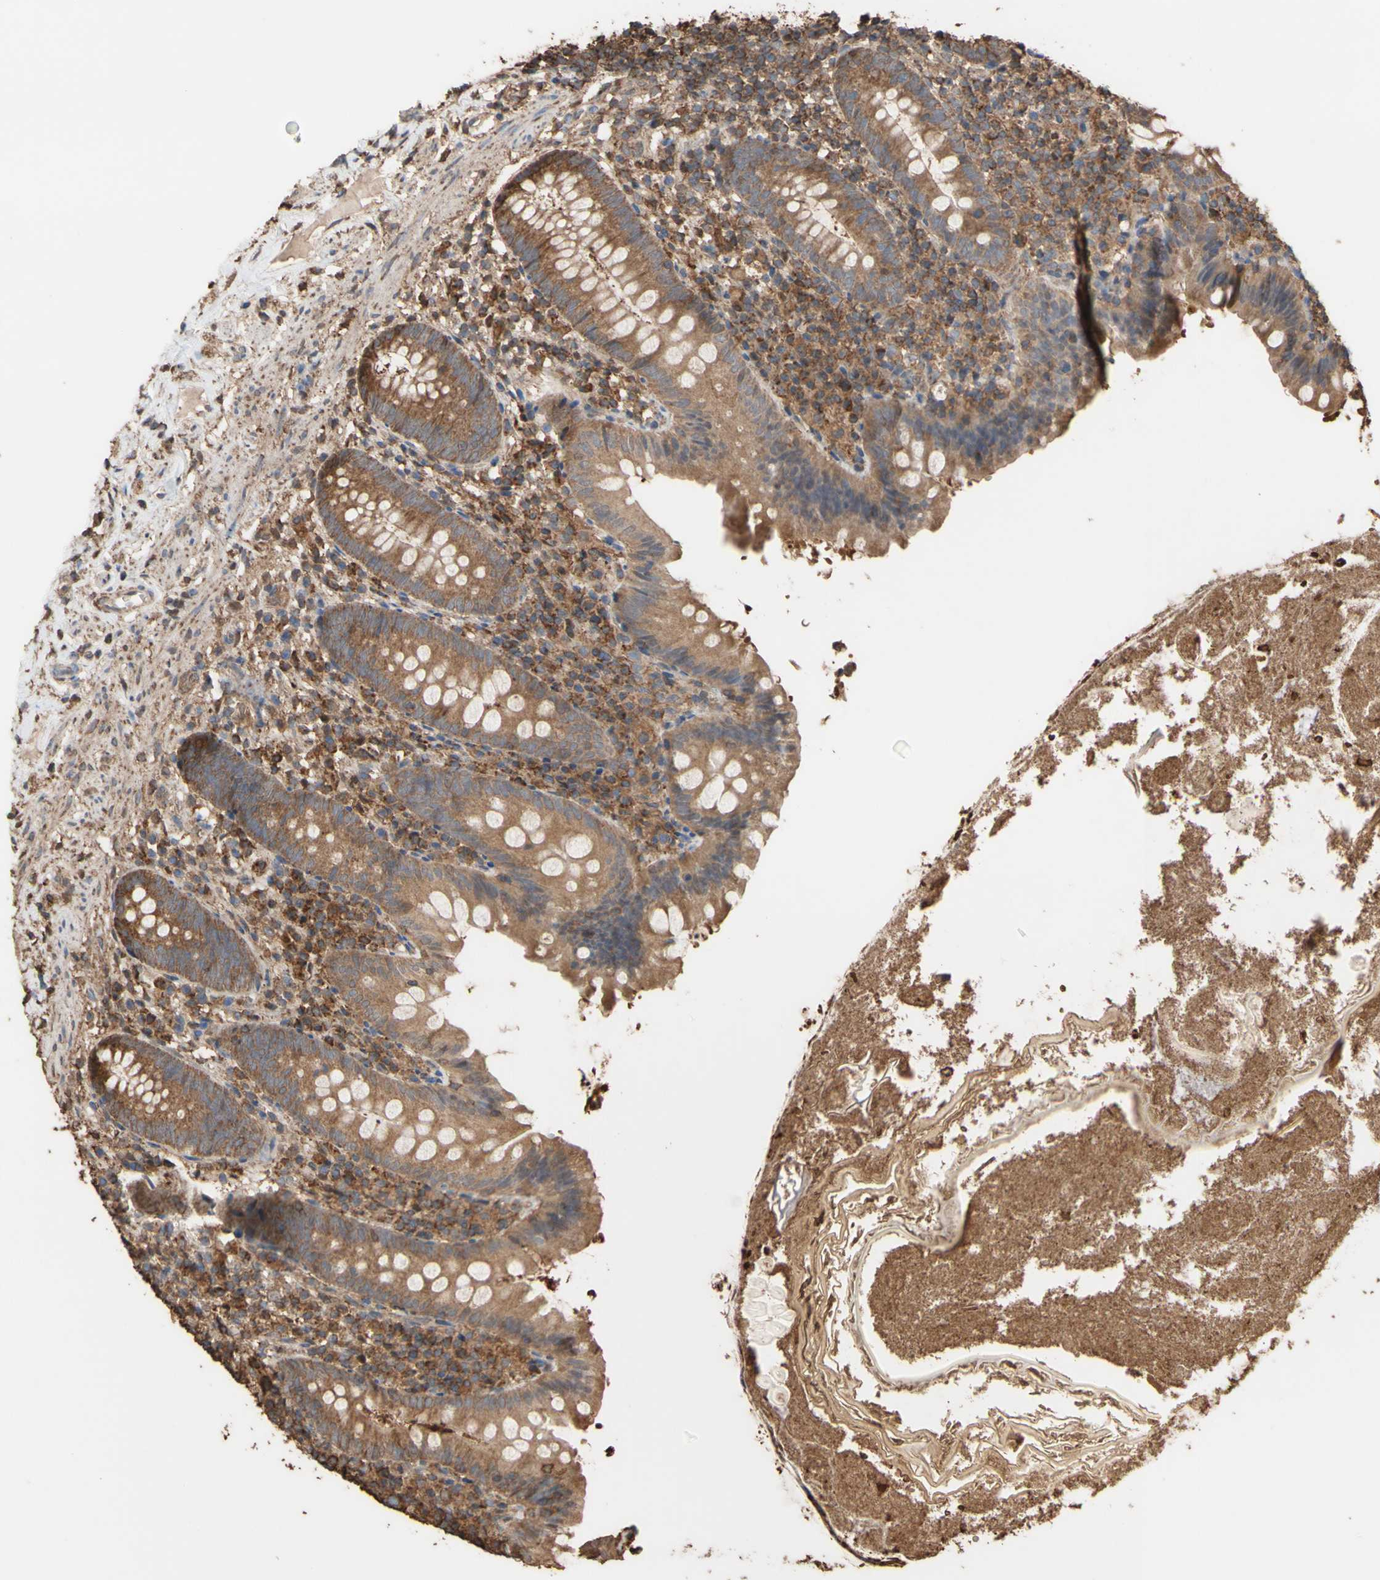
{"staining": {"intensity": "moderate", "quantity": ">75%", "location": "cytoplasmic/membranous"}, "tissue": "appendix", "cell_type": "Glandular cells", "image_type": "normal", "snomed": [{"axis": "morphology", "description": "Normal tissue, NOS"}, {"axis": "topography", "description": "Appendix"}], "caption": "This image demonstrates normal appendix stained with IHC to label a protein in brown. The cytoplasmic/membranous of glandular cells show moderate positivity for the protein. Nuclei are counter-stained blue.", "gene": "ALDH9A1", "patient": {"sex": "male", "age": 52}}